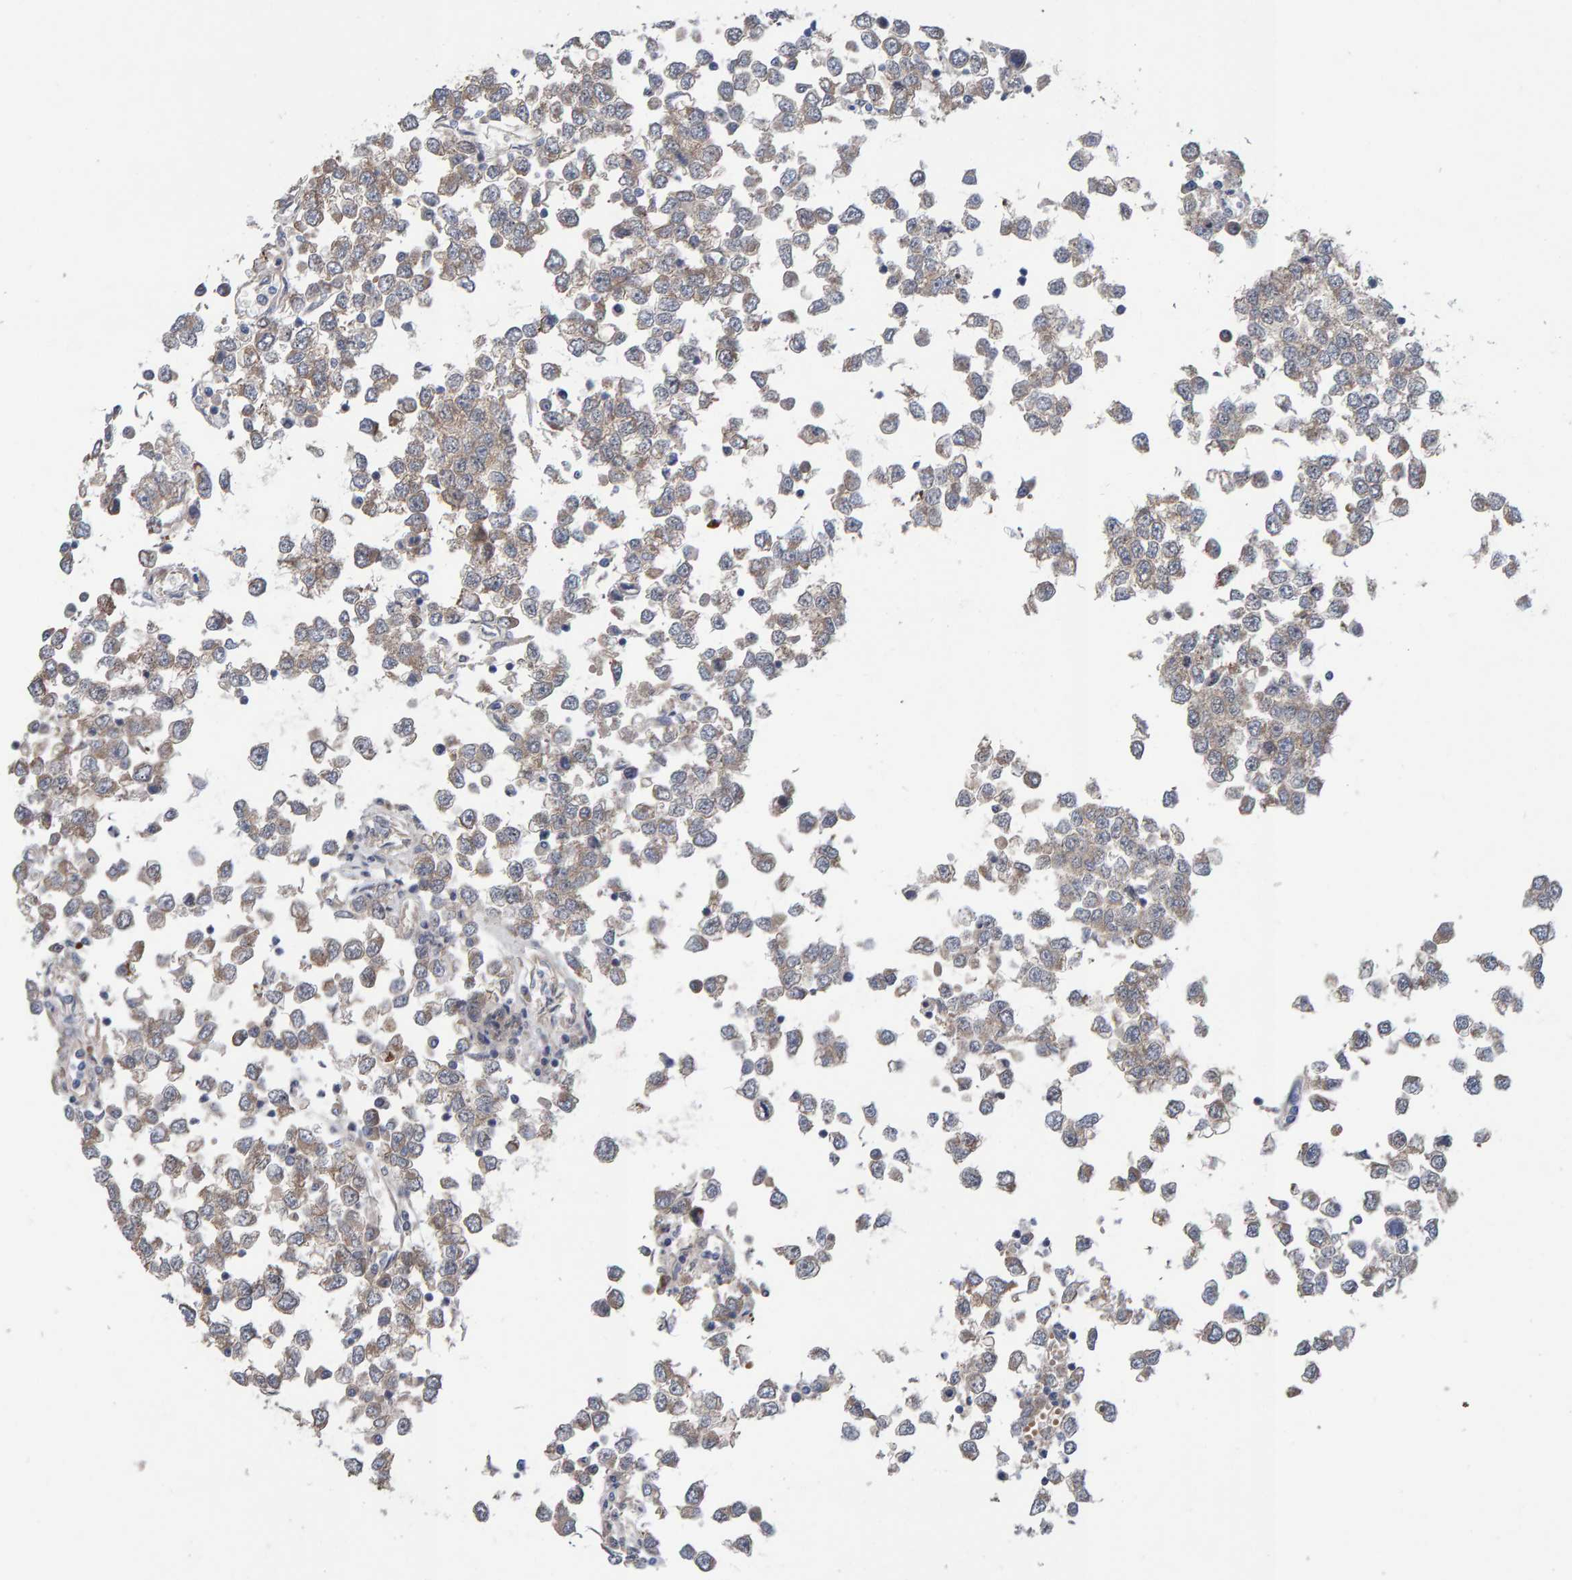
{"staining": {"intensity": "weak", "quantity": ">75%", "location": "cytoplasmic/membranous"}, "tissue": "testis cancer", "cell_type": "Tumor cells", "image_type": "cancer", "snomed": [{"axis": "morphology", "description": "Seminoma, NOS"}, {"axis": "topography", "description": "Testis"}], "caption": "Human testis seminoma stained for a protein (brown) displays weak cytoplasmic/membranous positive expression in about >75% of tumor cells.", "gene": "LRSAM1", "patient": {"sex": "male", "age": 65}}